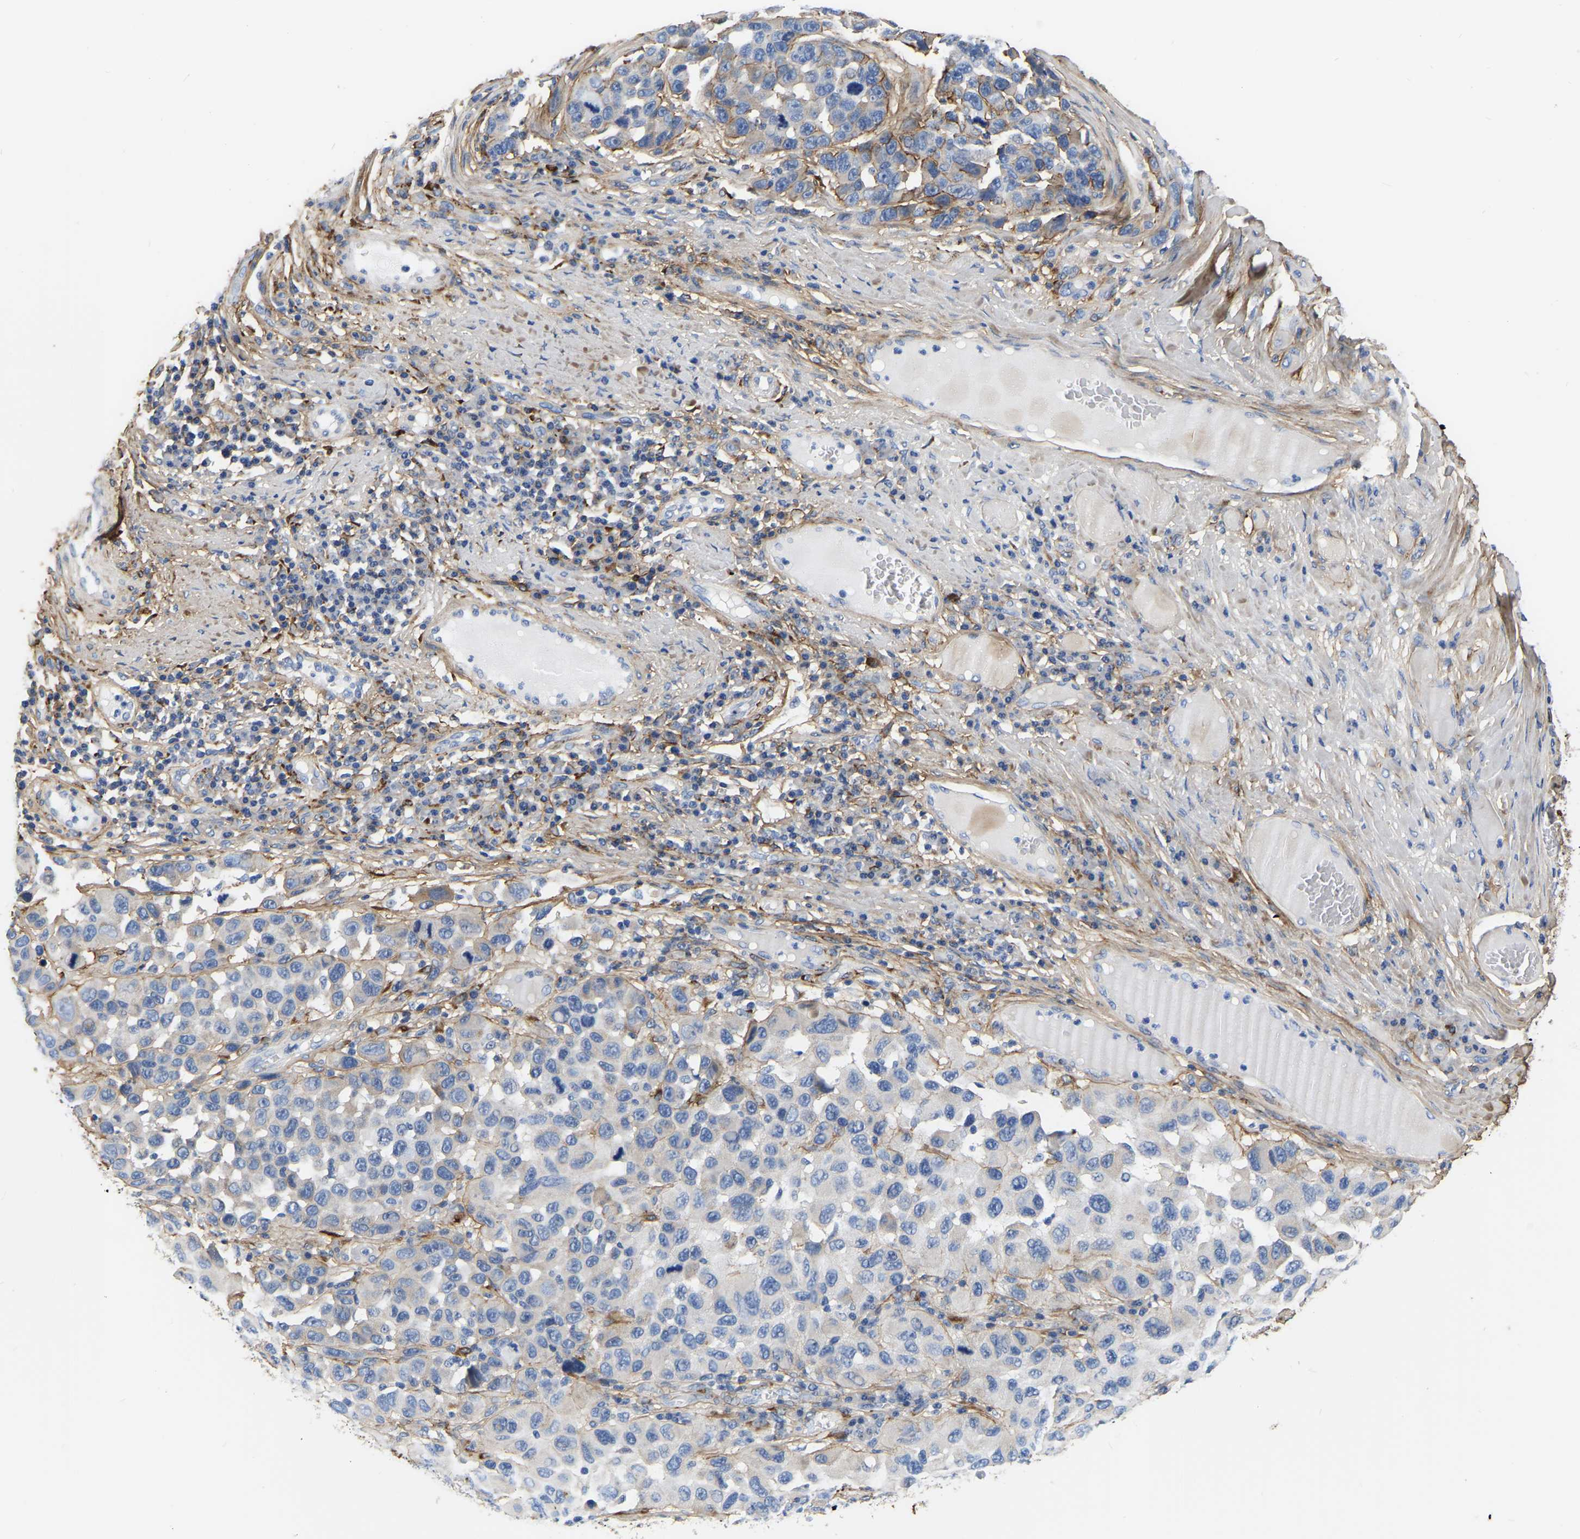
{"staining": {"intensity": "negative", "quantity": "none", "location": "none"}, "tissue": "melanoma", "cell_type": "Tumor cells", "image_type": "cancer", "snomed": [{"axis": "morphology", "description": "Malignant melanoma, NOS"}, {"axis": "topography", "description": "Skin"}], "caption": "This is an immunohistochemistry (IHC) image of human malignant melanoma. There is no staining in tumor cells.", "gene": "COL6A1", "patient": {"sex": "male", "age": 53}}